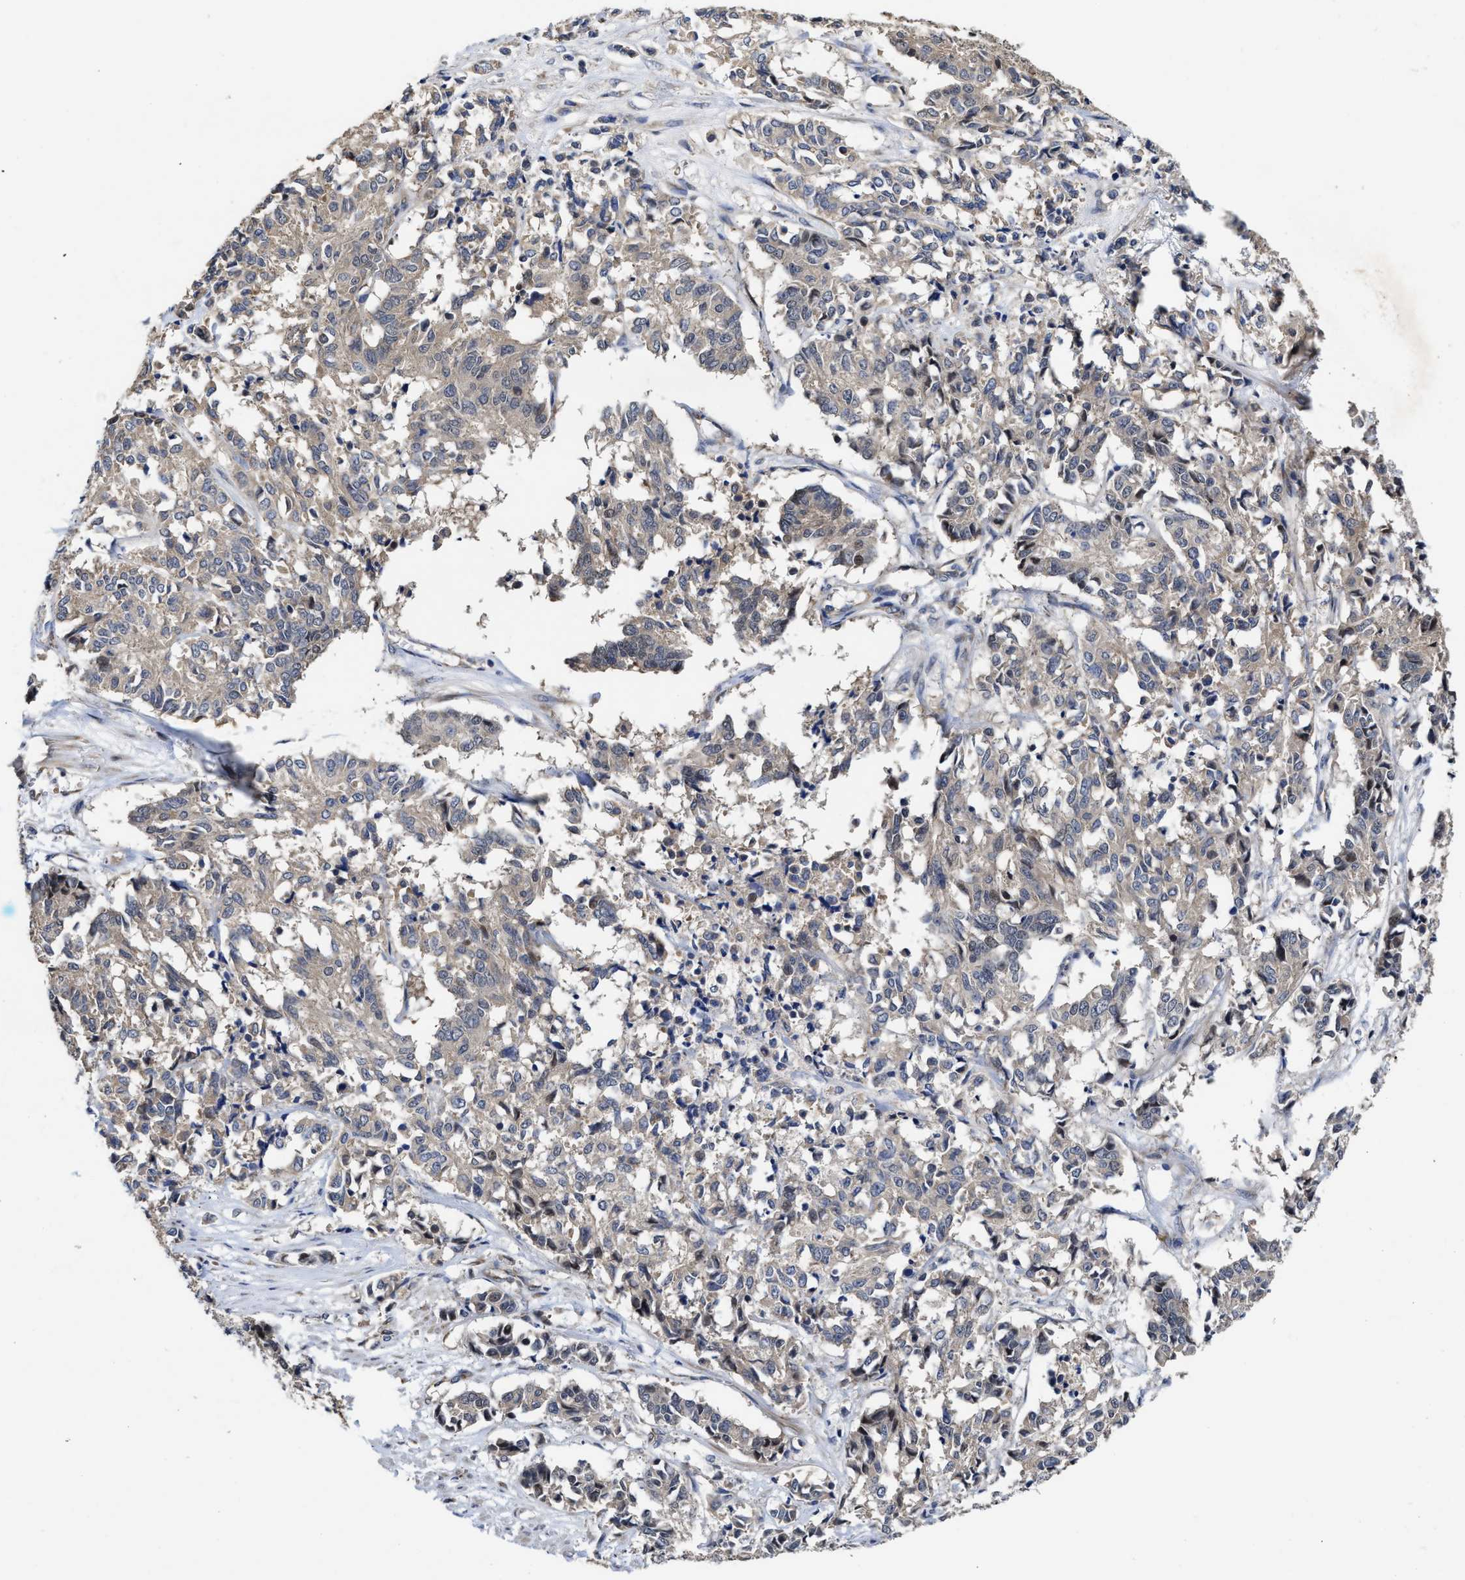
{"staining": {"intensity": "weak", "quantity": "<25%", "location": "cytoplasmic/membranous"}, "tissue": "cervical cancer", "cell_type": "Tumor cells", "image_type": "cancer", "snomed": [{"axis": "morphology", "description": "Squamous cell carcinoma, NOS"}, {"axis": "topography", "description": "Cervix"}], "caption": "Human squamous cell carcinoma (cervical) stained for a protein using immunohistochemistry displays no positivity in tumor cells.", "gene": "TRAF6", "patient": {"sex": "female", "age": 35}}